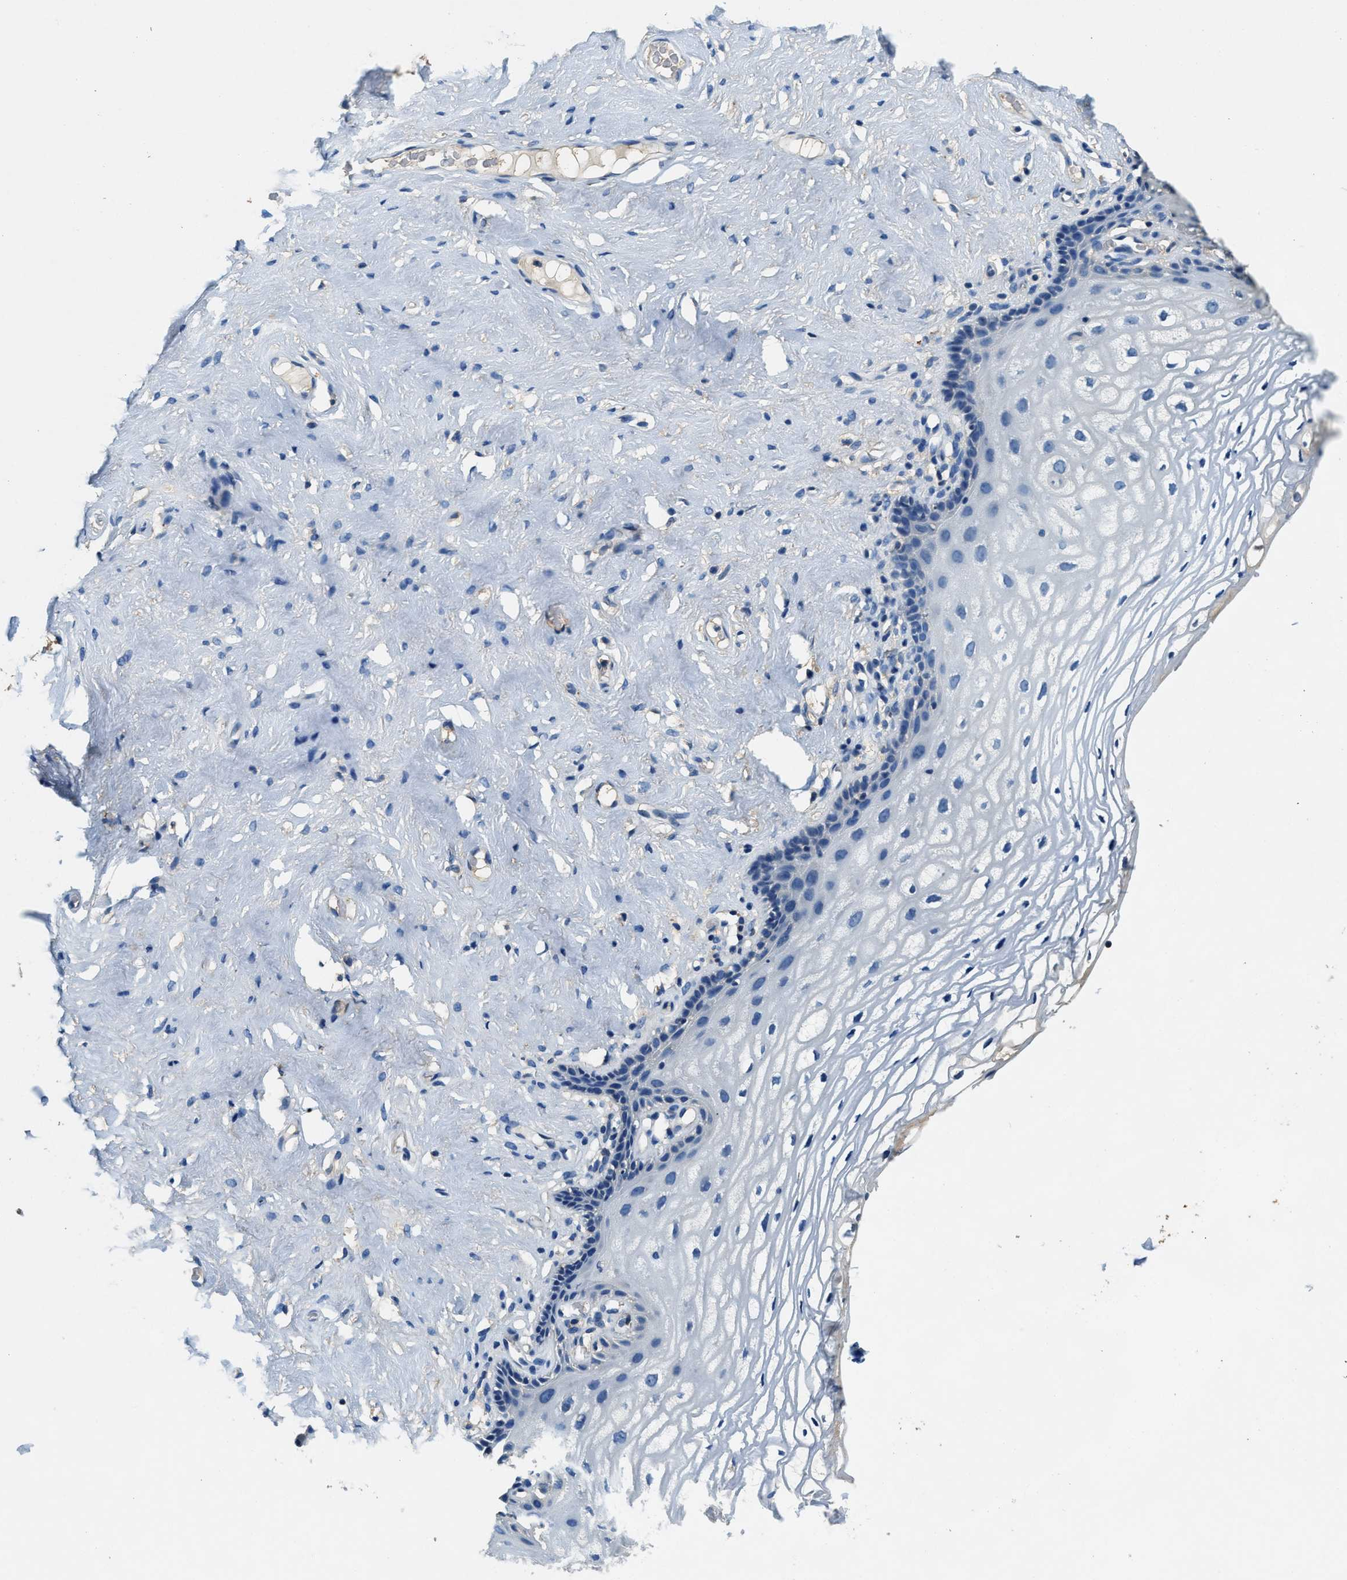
{"staining": {"intensity": "negative", "quantity": "none", "location": "none"}, "tissue": "vagina", "cell_type": "Squamous epithelial cells", "image_type": "normal", "snomed": [{"axis": "morphology", "description": "Normal tissue, NOS"}, {"axis": "morphology", "description": "Adenocarcinoma, NOS"}, {"axis": "topography", "description": "Rectum"}, {"axis": "topography", "description": "Vagina"}], "caption": "This is an IHC histopathology image of normal human vagina. There is no positivity in squamous epithelial cells.", "gene": "BLOC1S1", "patient": {"sex": "female", "age": 71}}